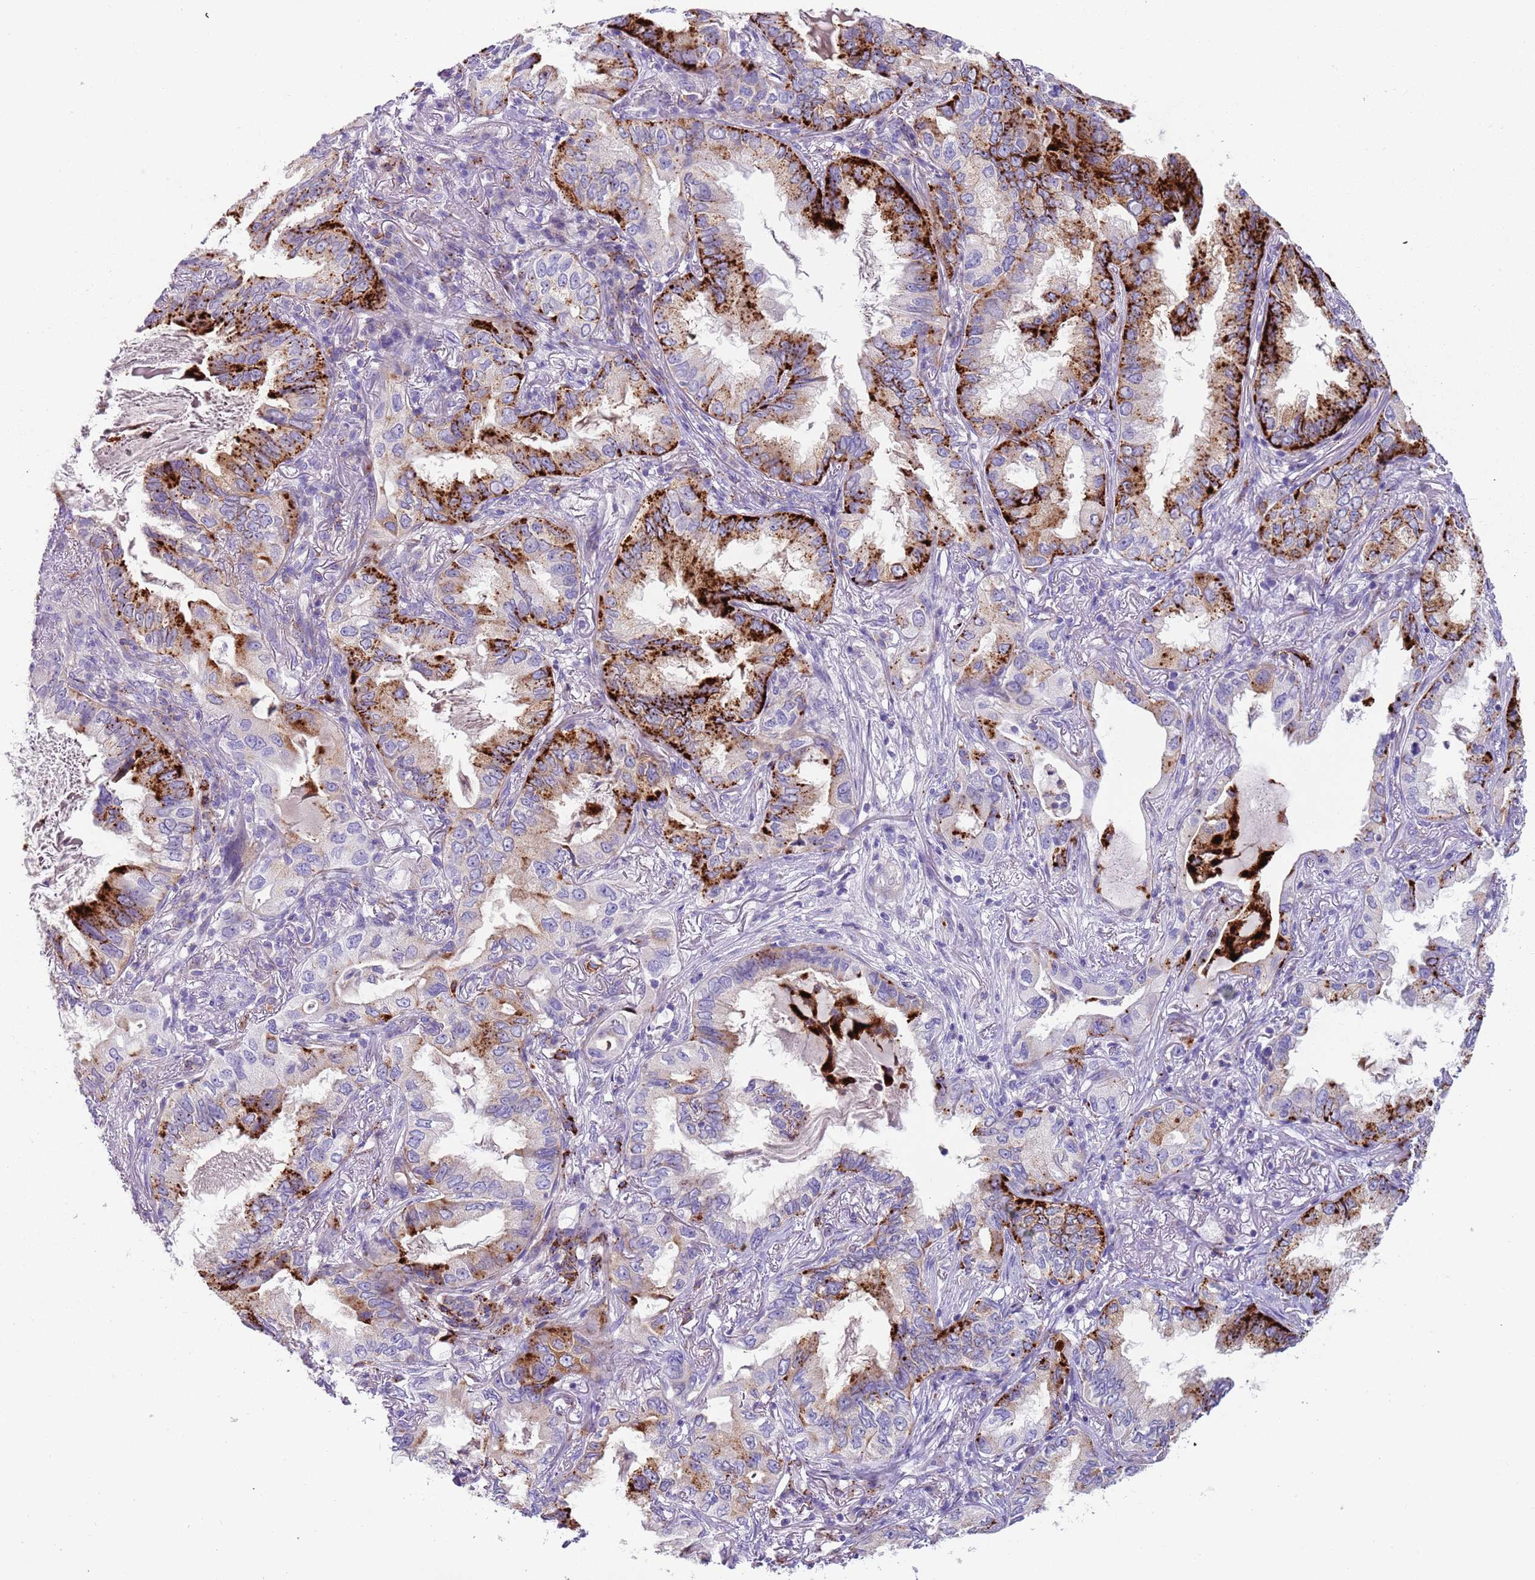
{"staining": {"intensity": "strong", "quantity": "25%-75%", "location": "cytoplasmic/membranous"}, "tissue": "lung cancer", "cell_type": "Tumor cells", "image_type": "cancer", "snomed": [{"axis": "morphology", "description": "Adenocarcinoma, NOS"}, {"axis": "topography", "description": "Lung"}], "caption": "Lung cancer (adenocarcinoma) stained with DAB (3,3'-diaminobenzidine) immunohistochemistry demonstrates high levels of strong cytoplasmic/membranous staining in about 25%-75% of tumor cells. The protein of interest is shown in brown color, while the nuclei are stained blue.", "gene": "LRRN3", "patient": {"sex": "female", "age": 69}}